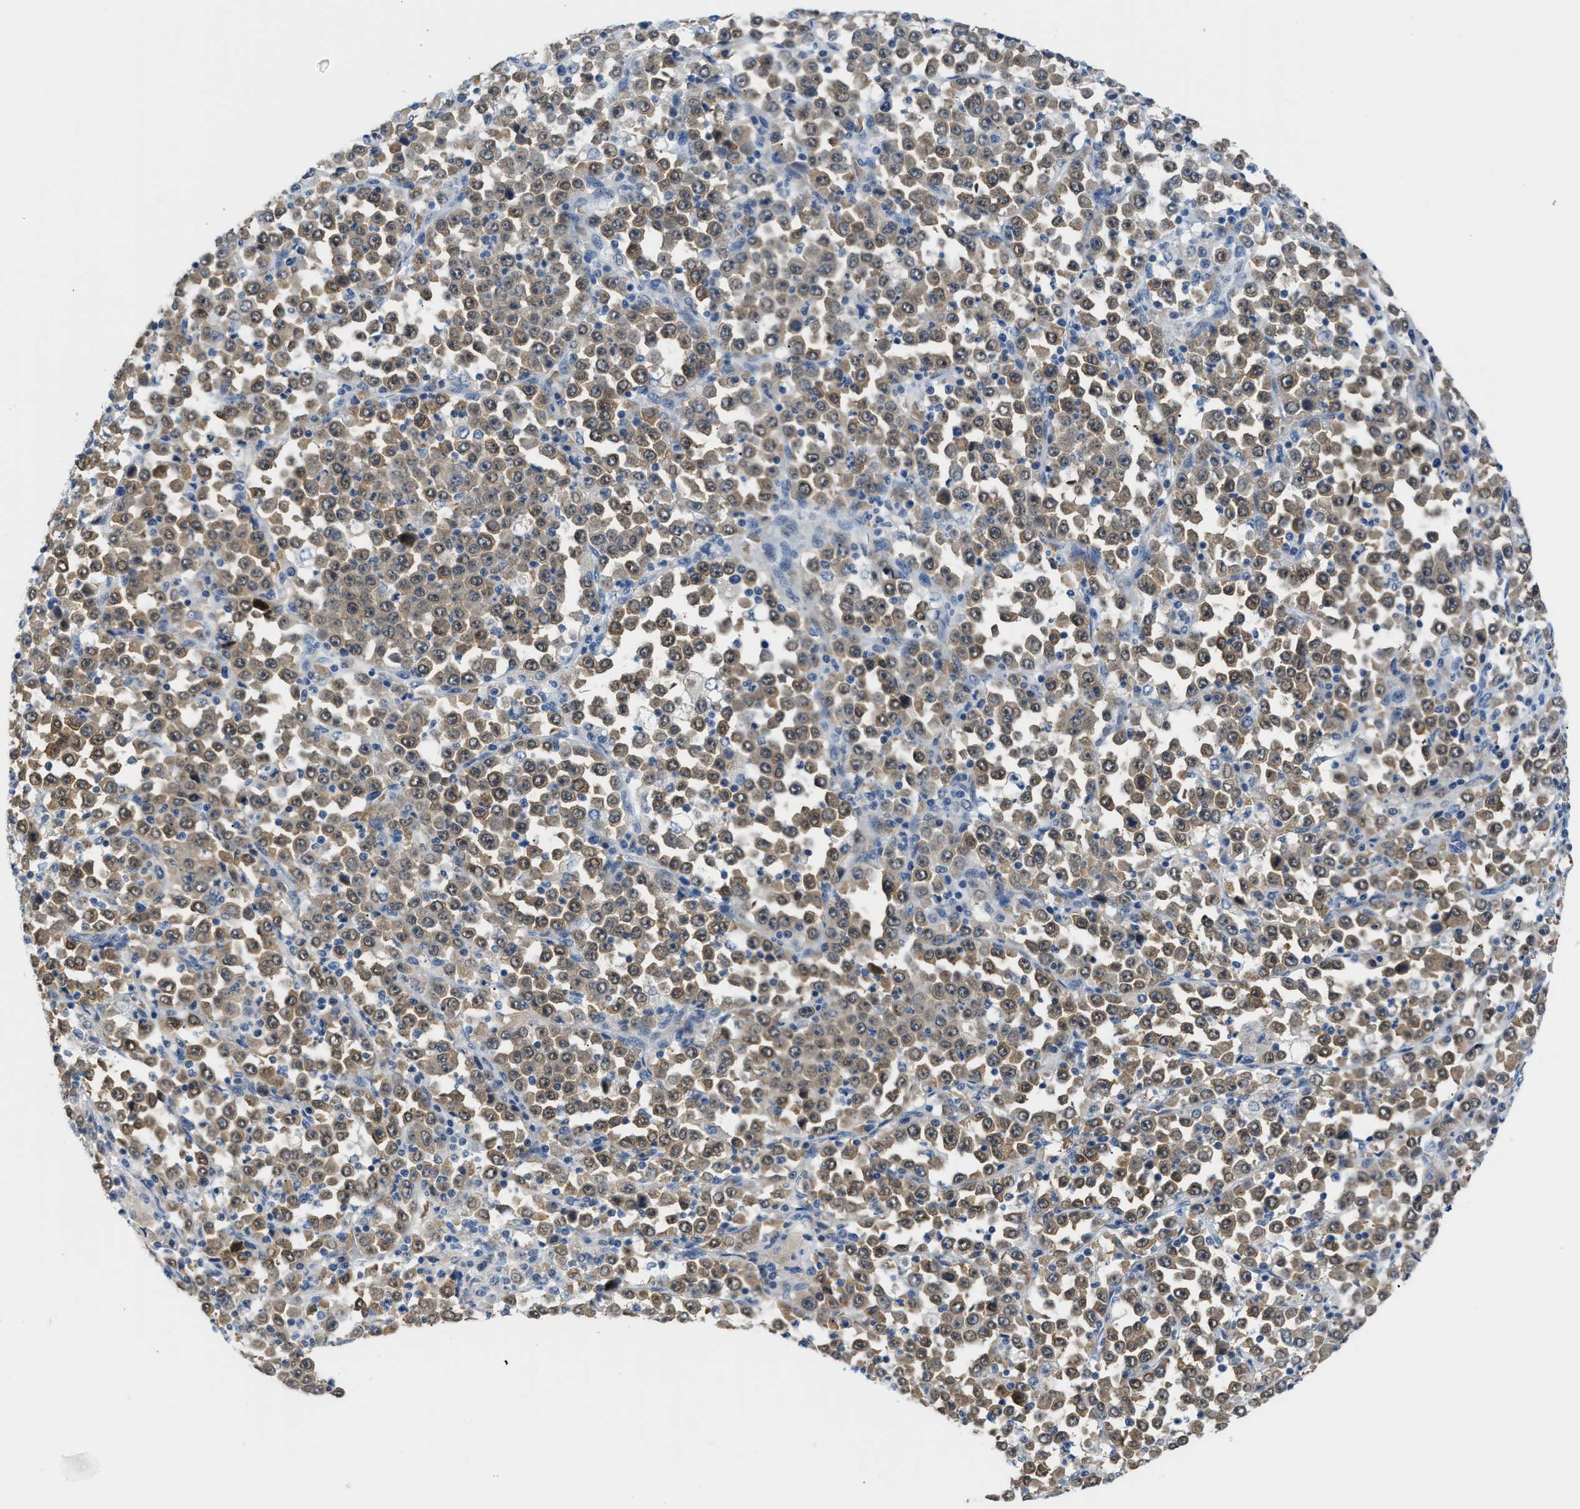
{"staining": {"intensity": "moderate", "quantity": ">75%", "location": "cytoplasmic/membranous,nuclear"}, "tissue": "stomach cancer", "cell_type": "Tumor cells", "image_type": "cancer", "snomed": [{"axis": "morphology", "description": "Normal tissue, NOS"}, {"axis": "morphology", "description": "Adenocarcinoma, NOS"}, {"axis": "topography", "description": "Stomach, upper"}, {"axis": "topography", "description": "Stomach"}], "caption": "This photomicrograph demonstrates stomach cancer (adenocarcinoma) stained with immunohistochemistry (IHC) to label a protein in brown. The cytoplasmic/membranous and nuclear of tumor cells show moderate positivity for the protein. Nuclei are counter-stained blue.", "gene": "PSAT1", "patient": {"sex": "male", "age": 59}}